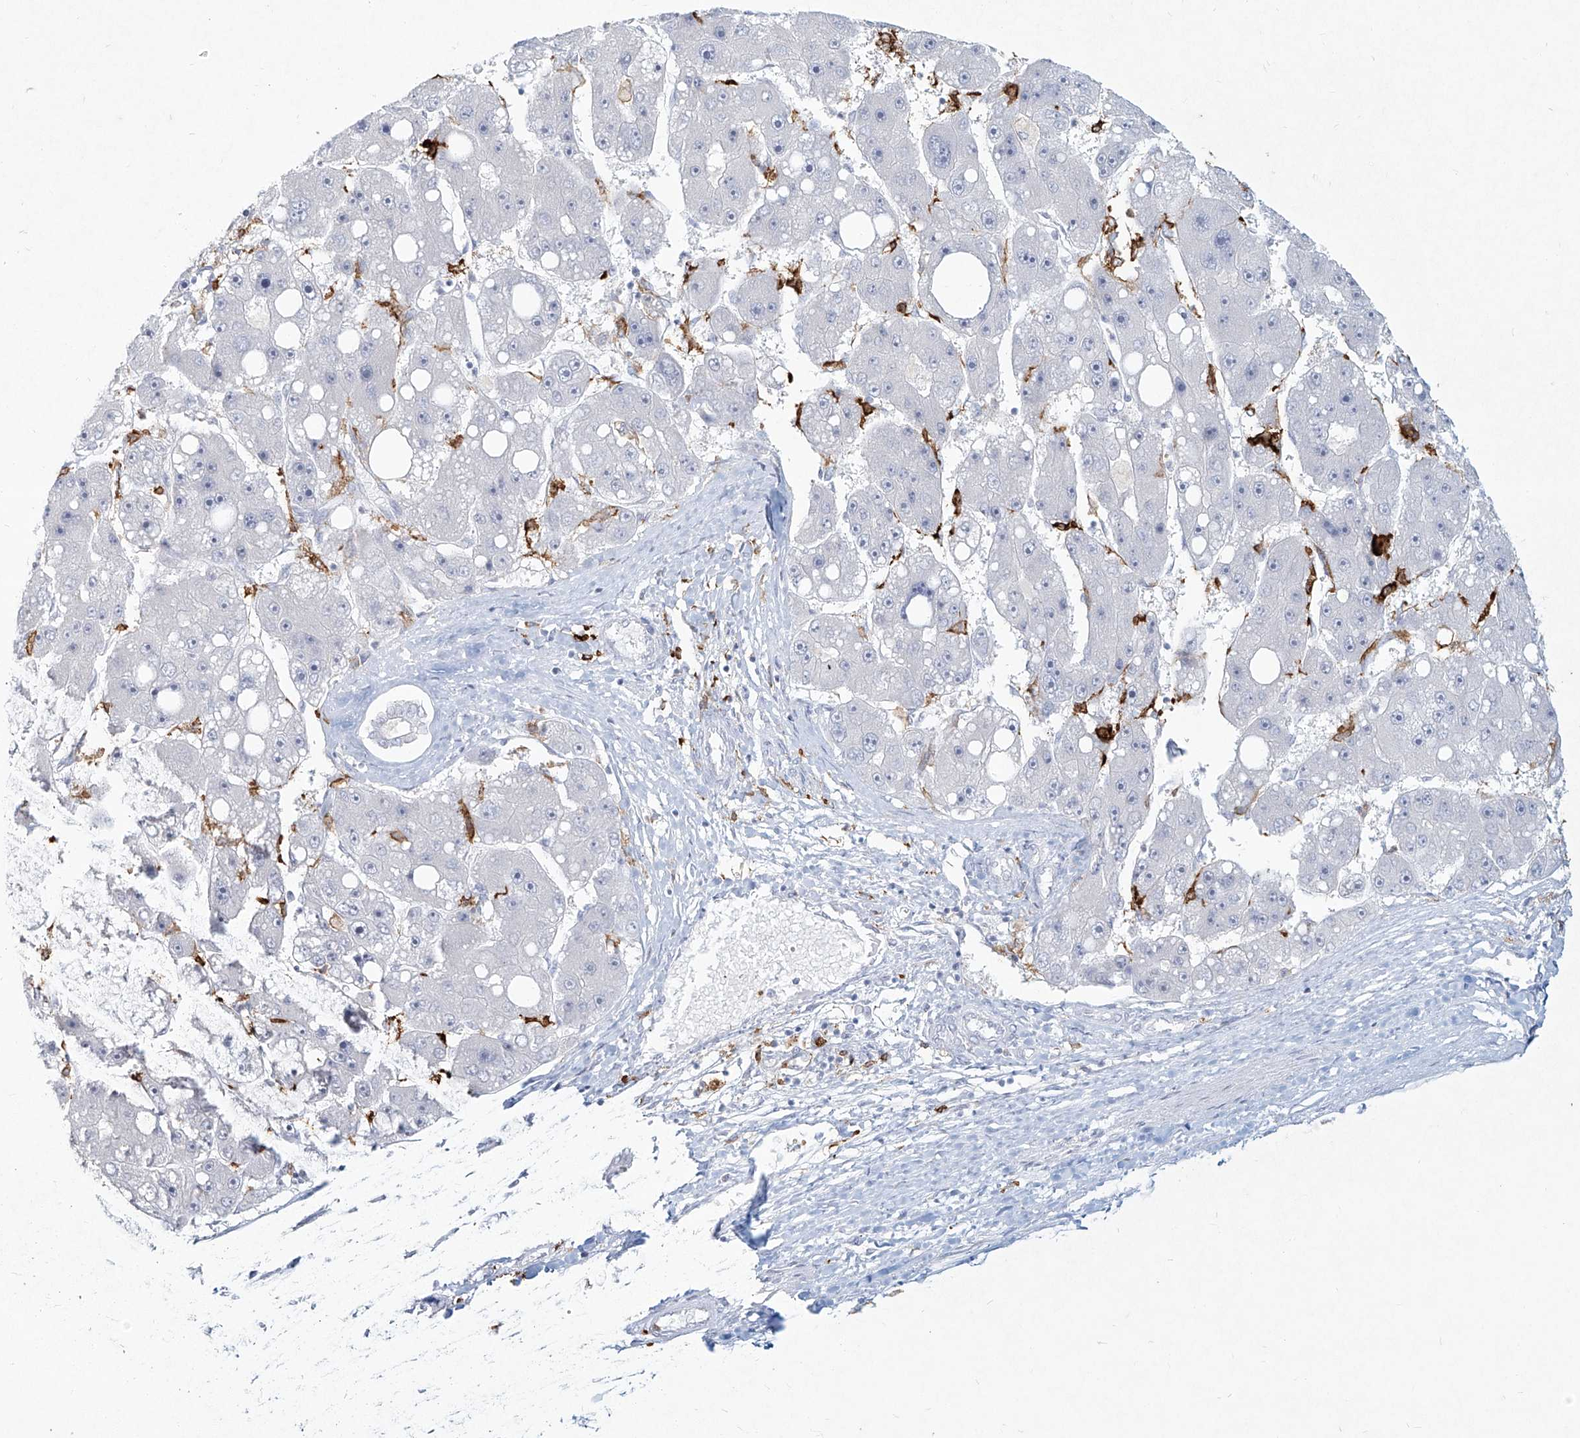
{"staining": {"intensity": "negative", "quantity": "none", "location": "none"}, "tissue": "liver cancer", "cell_type": "Tumor cells", "image_type": "cancer", "snomed": [{"axis": "morphology", "description": "Carcinoma, Hepatocellular, NOS"}, {"axis": "topography", "description": "Liver"}], "caption": "There is no significant positivity in tumor cells of liver hepatocellular carcinoma.", "gene": "CD209", "patient": {"sex": "female", "age": 61}}